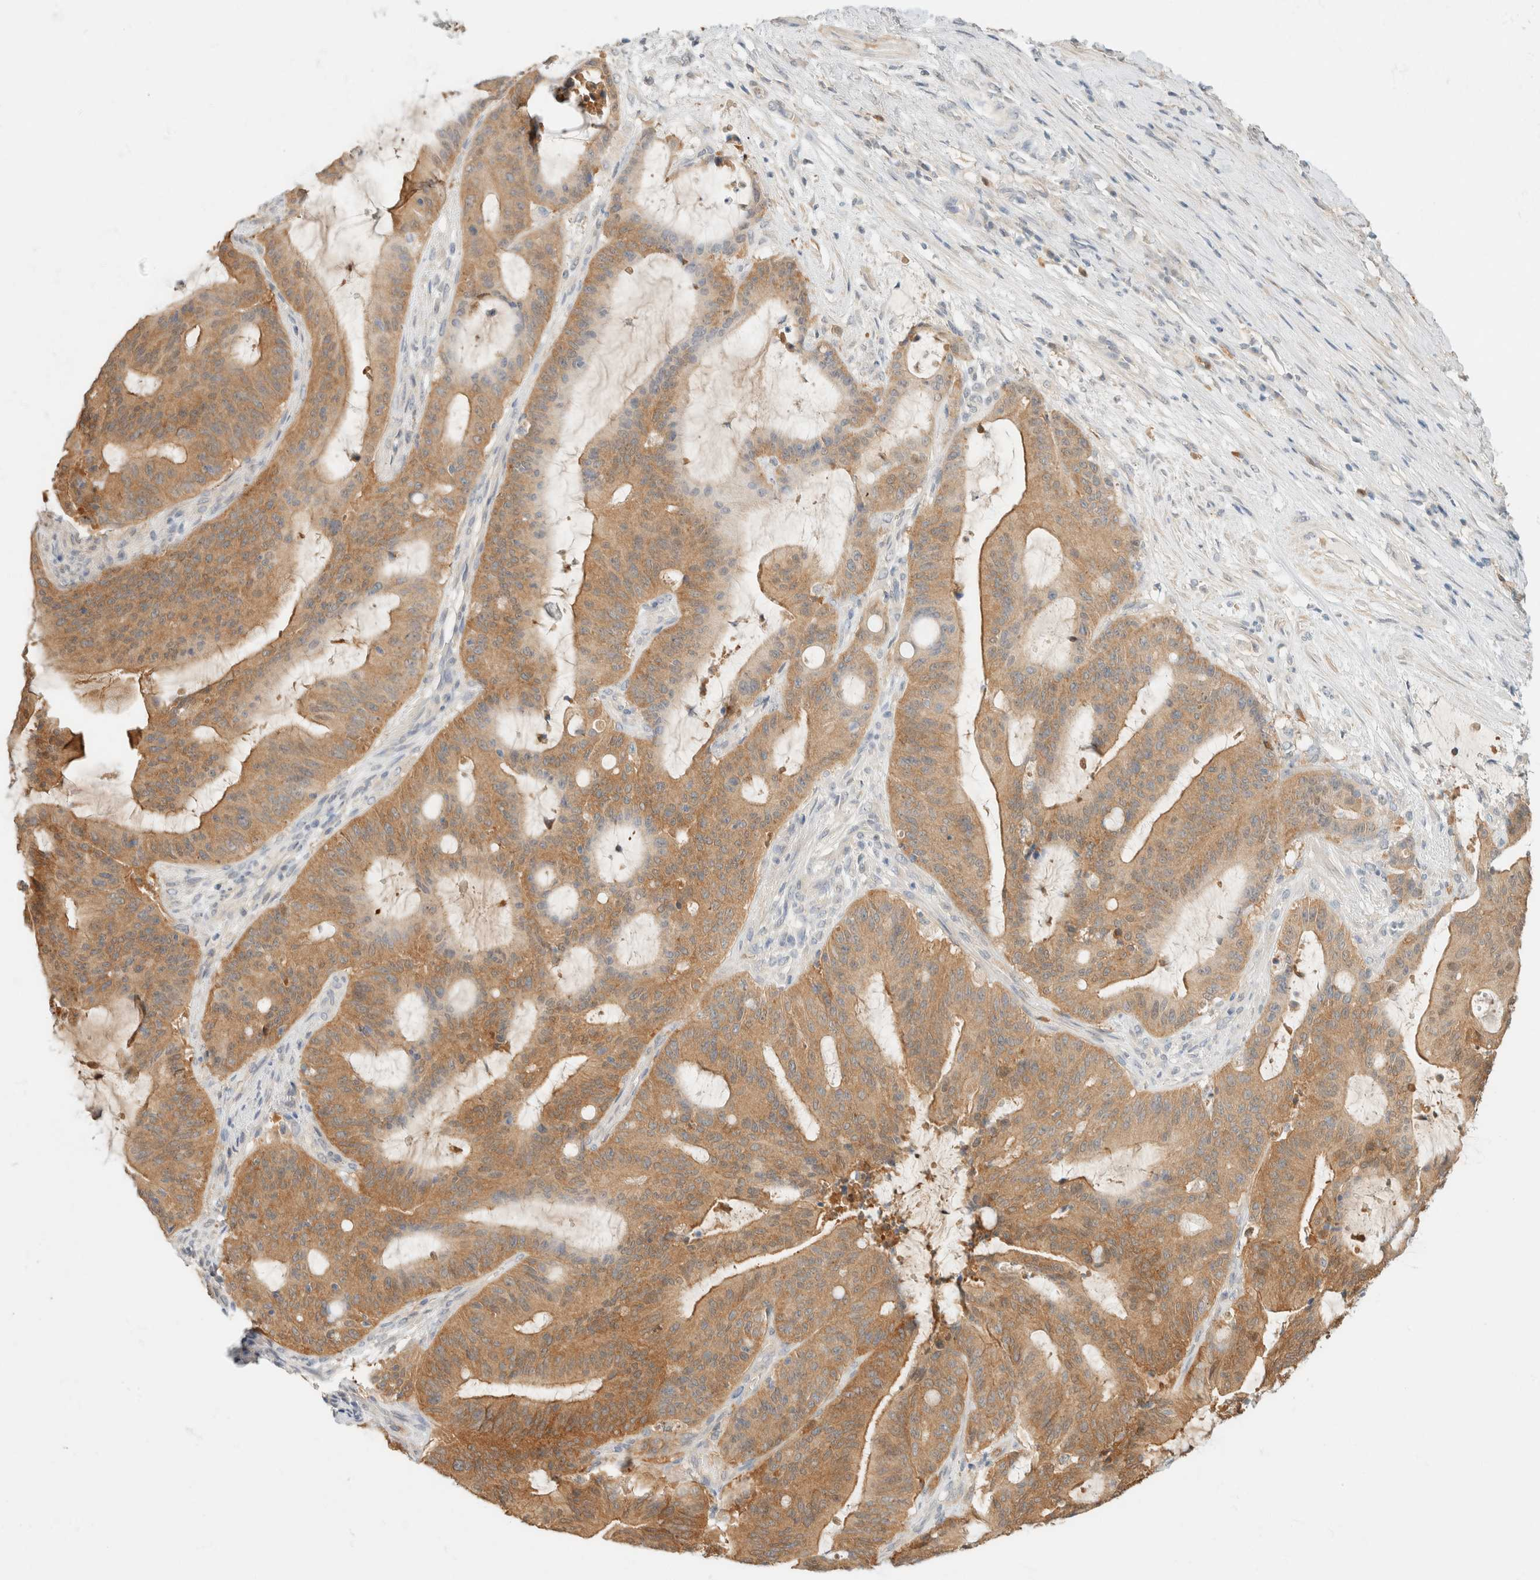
{"staining": {"intensity": "moderate", "quantity": ">75%", "location": "cytoplasmic/membranous"}, "tissue": "liver cancer", "cell_type": "Tumor cells", "image_type": "cancer", "snomed": [{"axis": "morphology", "description": "Normal tissue, NOS"}, {"axis": "morphology", "description": "Cholangiocarcinoma"}, {"axis": "topography", "description": "Liver"}, {"axis": "topography", "description": "Peripheral nerve tissue"}], "caption": "Immunohistochemistry photomicrograph of liver cancer stained for a protein (brown), which exhibits medium levels of moderate cytoplasmic/membranous expression in about >75% of tumor cells.", "gene": "GPI", "patient": {"sex": "female", "age": 73}}